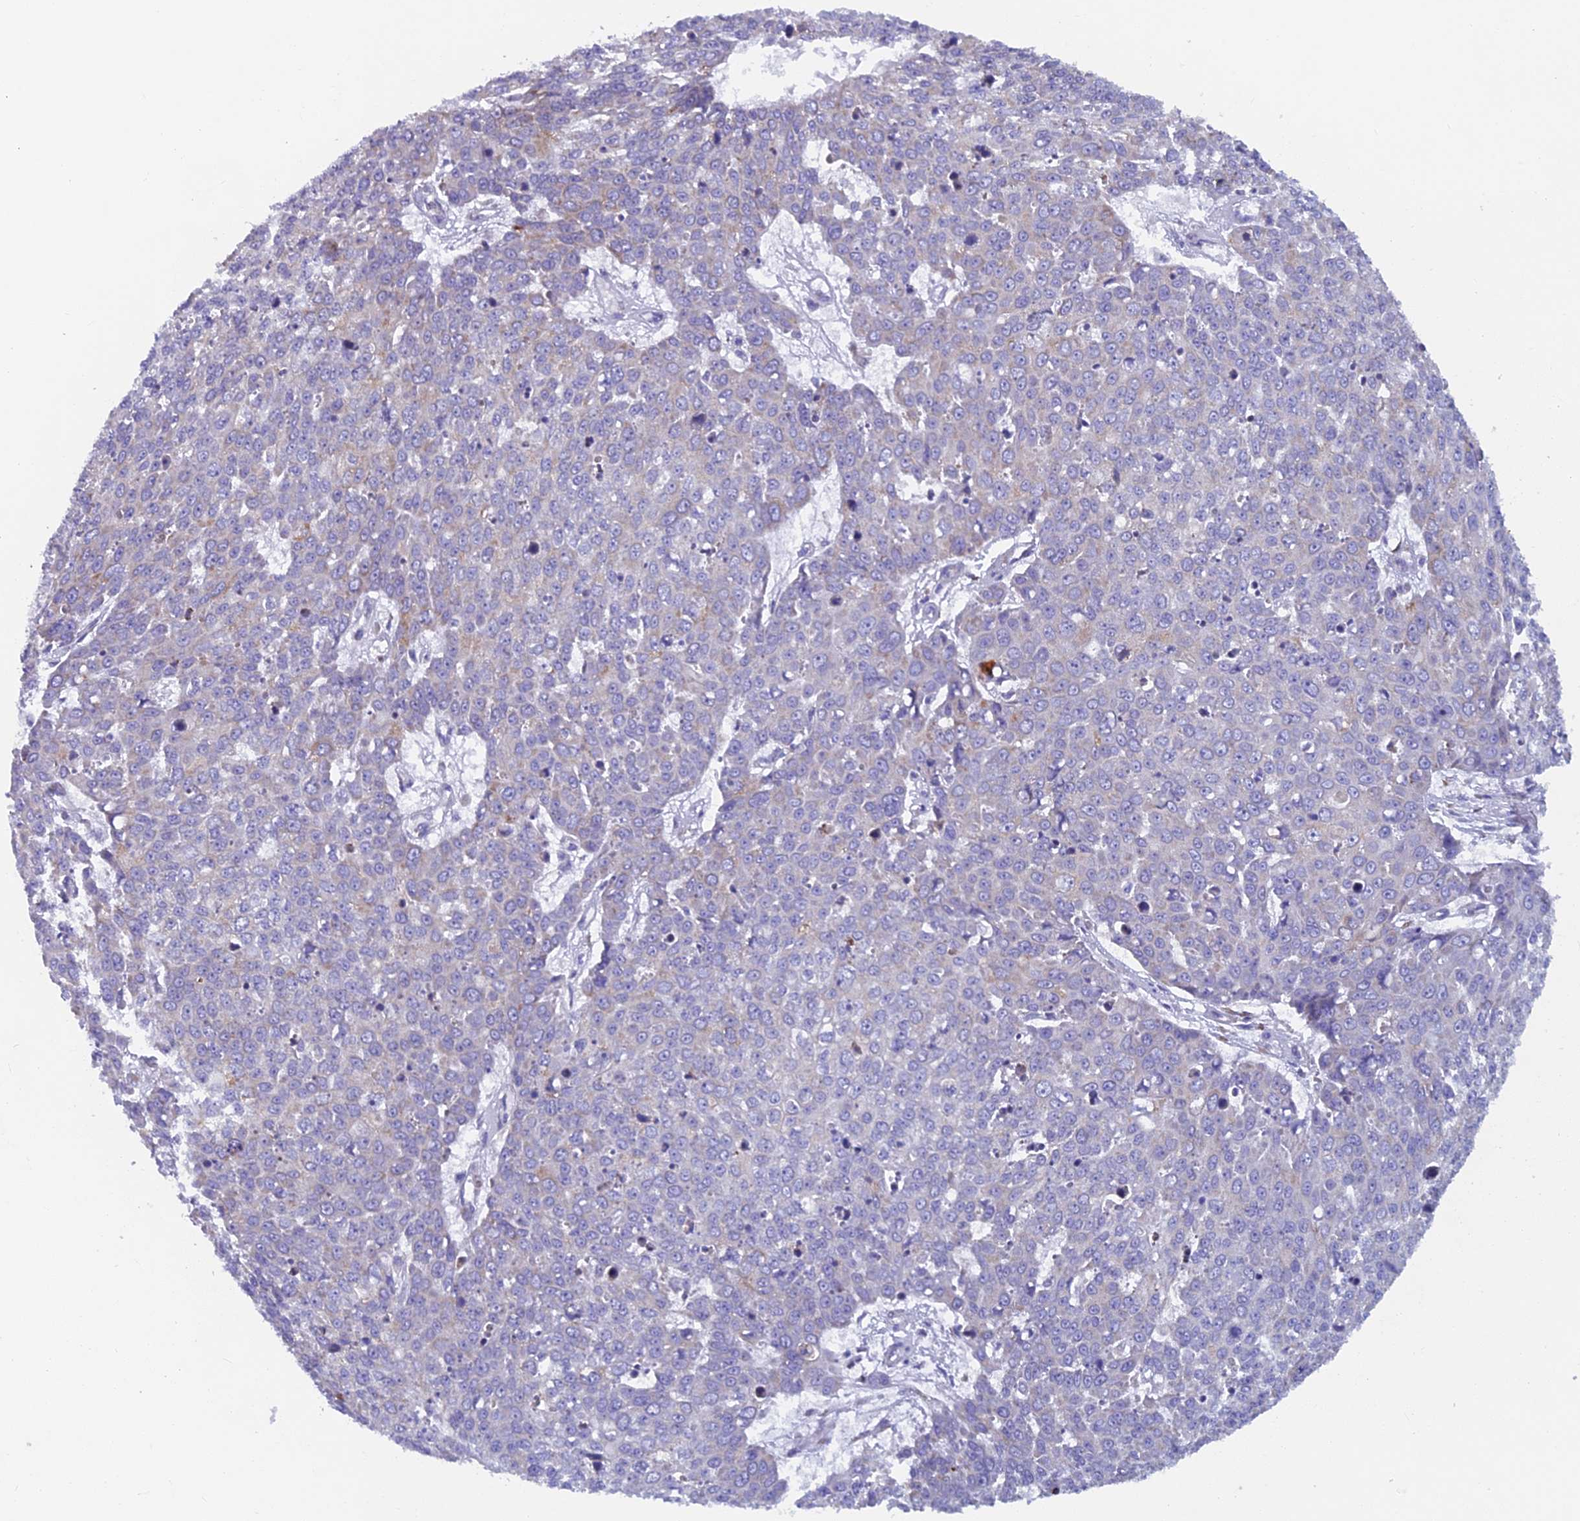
{"staining": {"intensity": "negative", "quantity": "none", "location": "none"}, "tissue": "skin cancer", "cell_type": "Tumor cells", "image_type": "cancer", "snomed": [{"axis": "morphology", "description": "Normal tissue, NOS"}, {"axis": "morphology", "description": "Squamous cell carcinoma, NOS"}, {"axis": "topography", "description": "Skin"}], "caption": "Histopathology image shows no significant protein expression in tumor cells of skin cancer (squamous cell carcinoma).", "gene": "ABI3BP", "patient": {"sex": "male", "age": 72}}